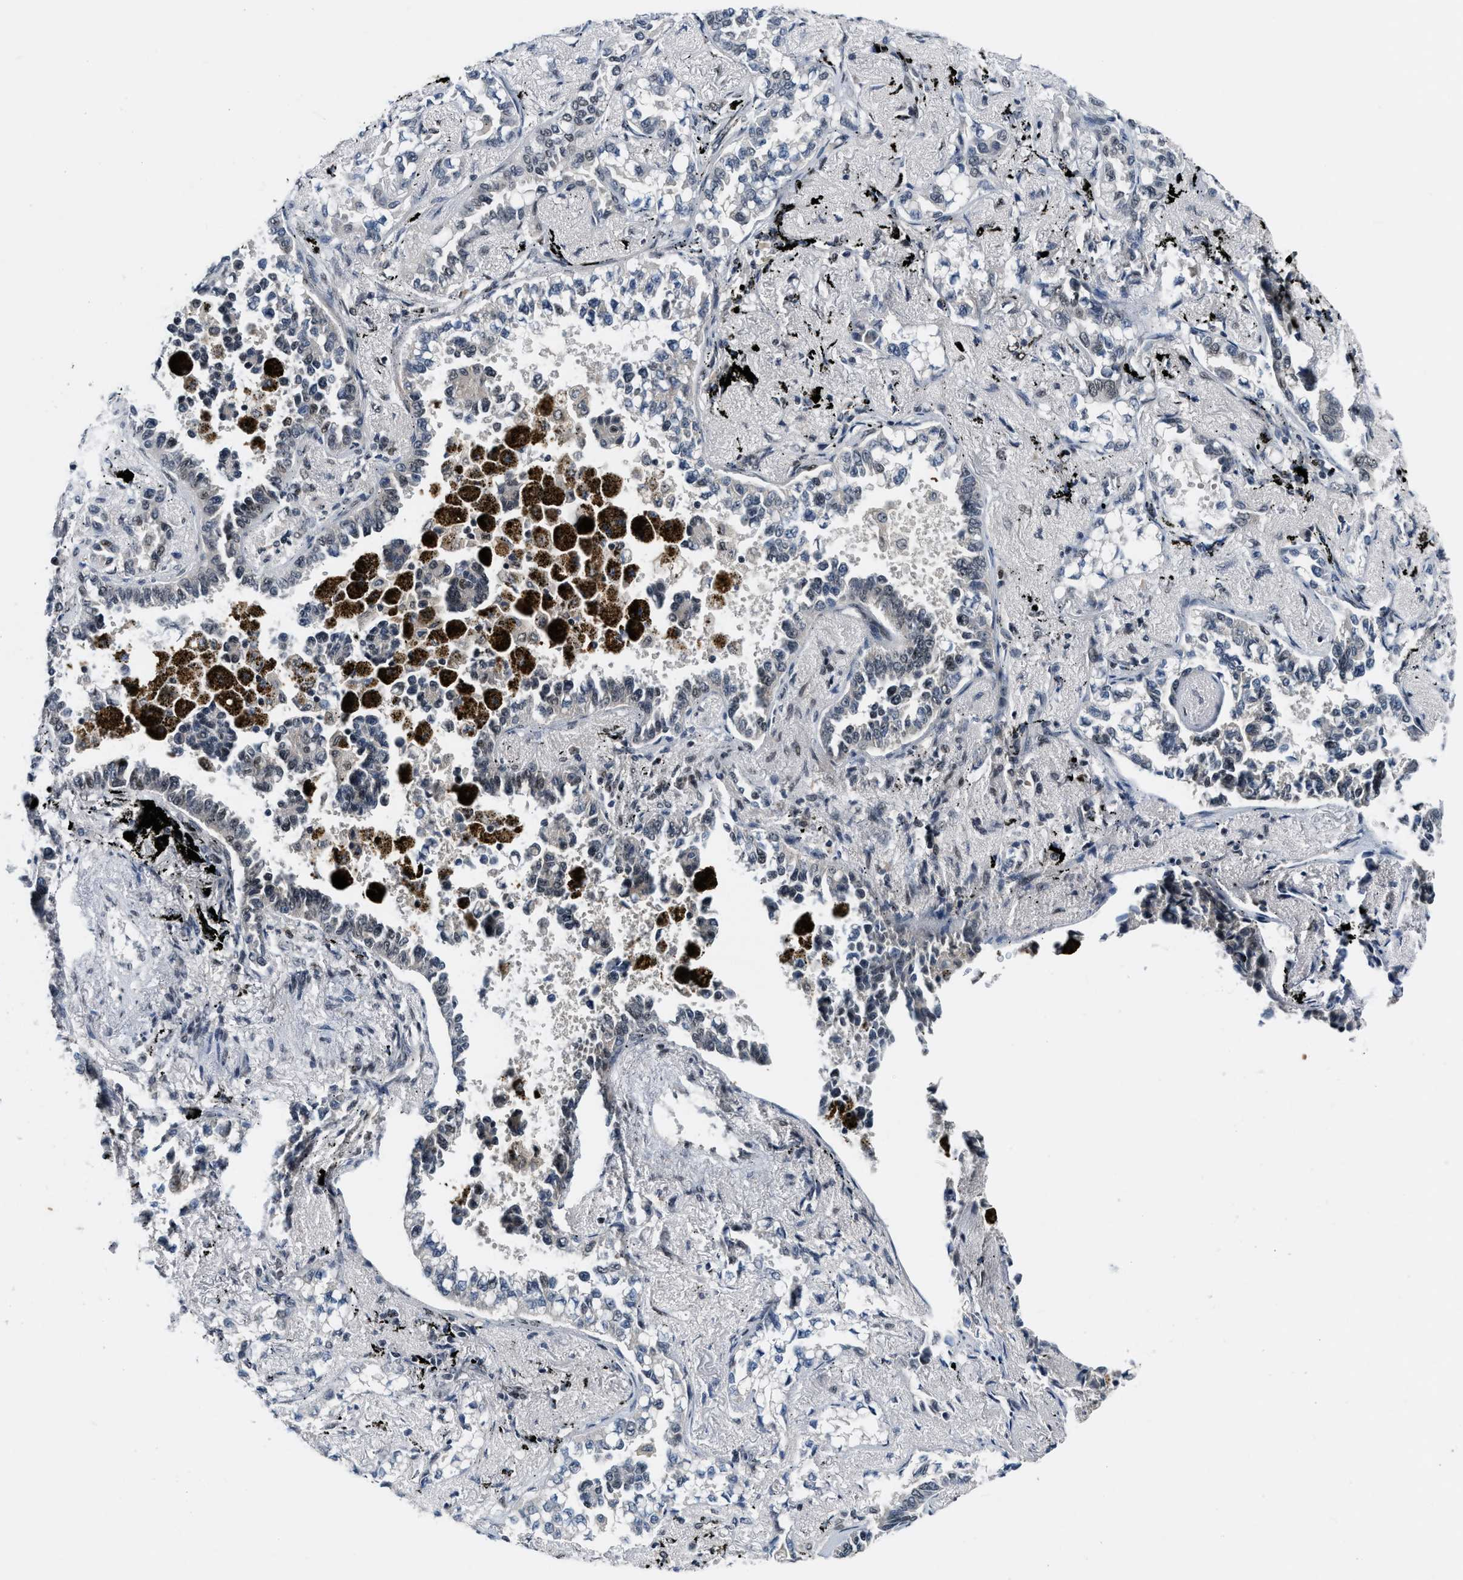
{"staining": {"intensity": "negative", "quantity": "none", "location": "none"}, "tissue": "lung cancer", "cell_type": "Tumor cells", "image_type": "cancer", "snomed": [{"axis": "morphology", "description": "Adenocarcinoma, NOS"}, {"axis": "topography", "description": "Lung"}], "caption": "Human adenocarcinoma (lung) stained for a protein using immunohistochemistry (IHC) exhibits no positivity in tumor cells.", "gene": "NCOA1", "patient": {"sex": "male", "age": 59}}